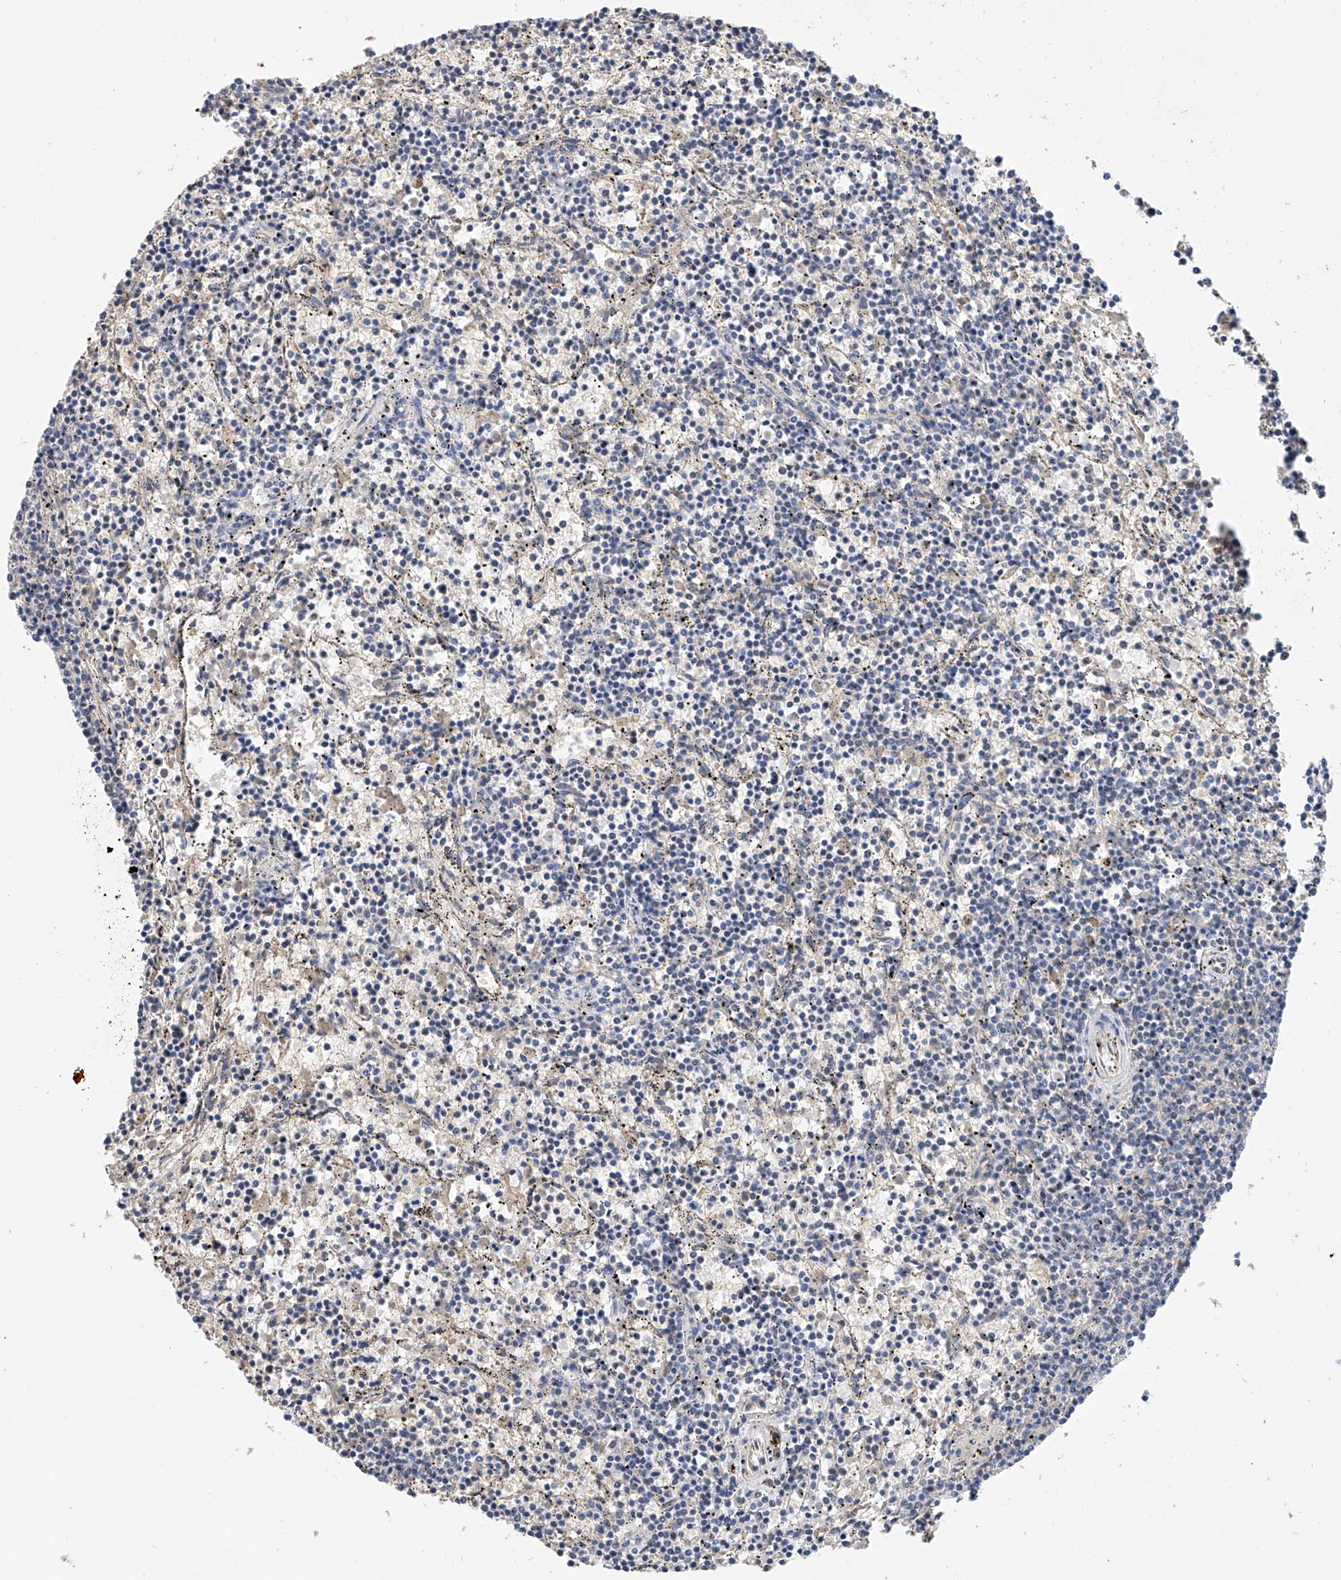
{"staining": {"intensity": "negative", "quantity": "none", "location": "none"}, "tissue": "lymphoma", "cell_type": "Tumor cells", "image_type": "cancer", "snomed": [{"axis": "morphology", "description": "Malignant lymphoma, non-Hodgkin's type, Low grade"}, {"axis": "topography", "description": "Spleen"}], "caption": "The immunohistochemistry histopathology image has no significant positivity in tumor cells of lymphoma tissue.", "gene": "CARMIL3", "patient": {"sex": "female", "age": 50}}